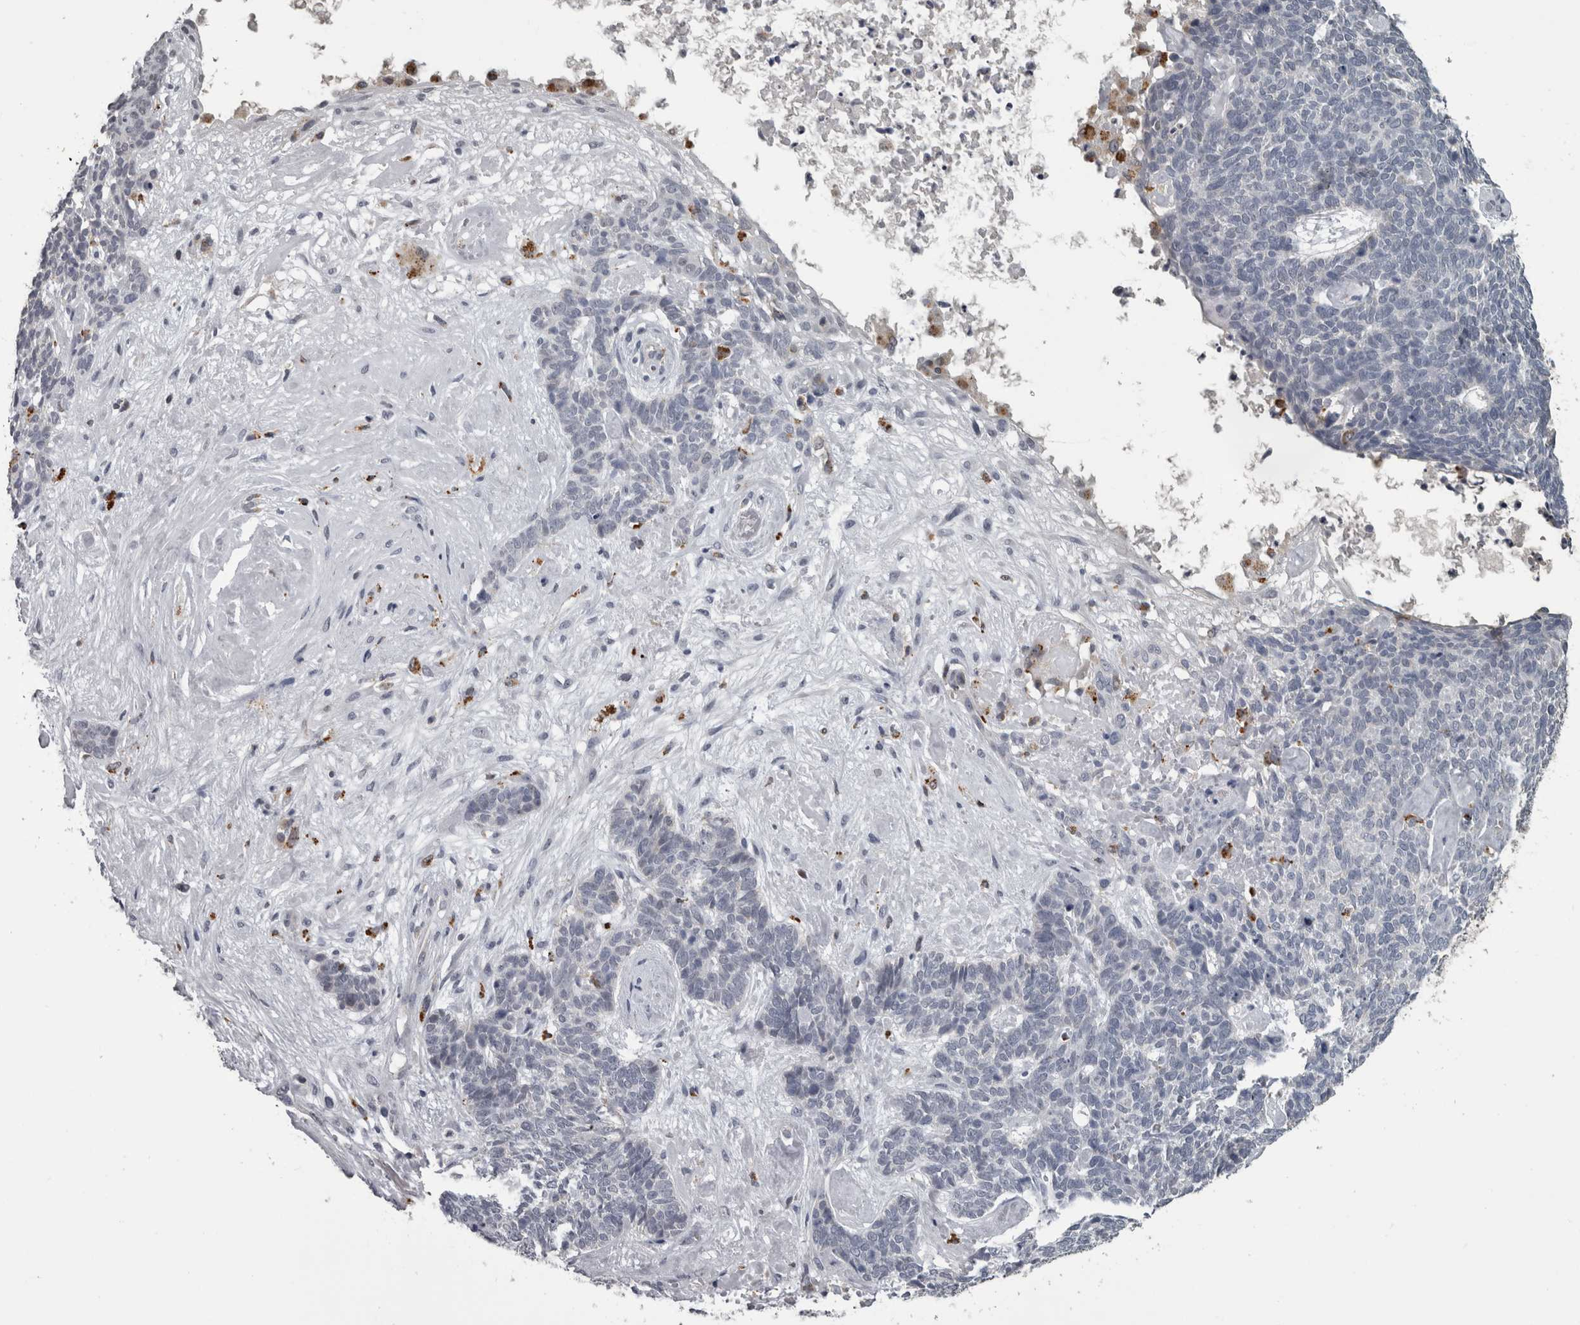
{"staining": {"intensity": "negative", "quantity": "none", "location": "none"}, "tissue": "skin cancer", "cell_type": "Tumor cells", "image_type": "cancer", "snomed": [{"axis": "morphology", "description": "Basal cell carcinoma"}, {"axis": "topography", "description": "Skin"}], "caption": "Photomicrograph shows no protein positivity in tumor cells of basal cell carcinoma (skin) tissue.", "gene": "NAAA", "patient": {"sex": "female", "age": 84}}